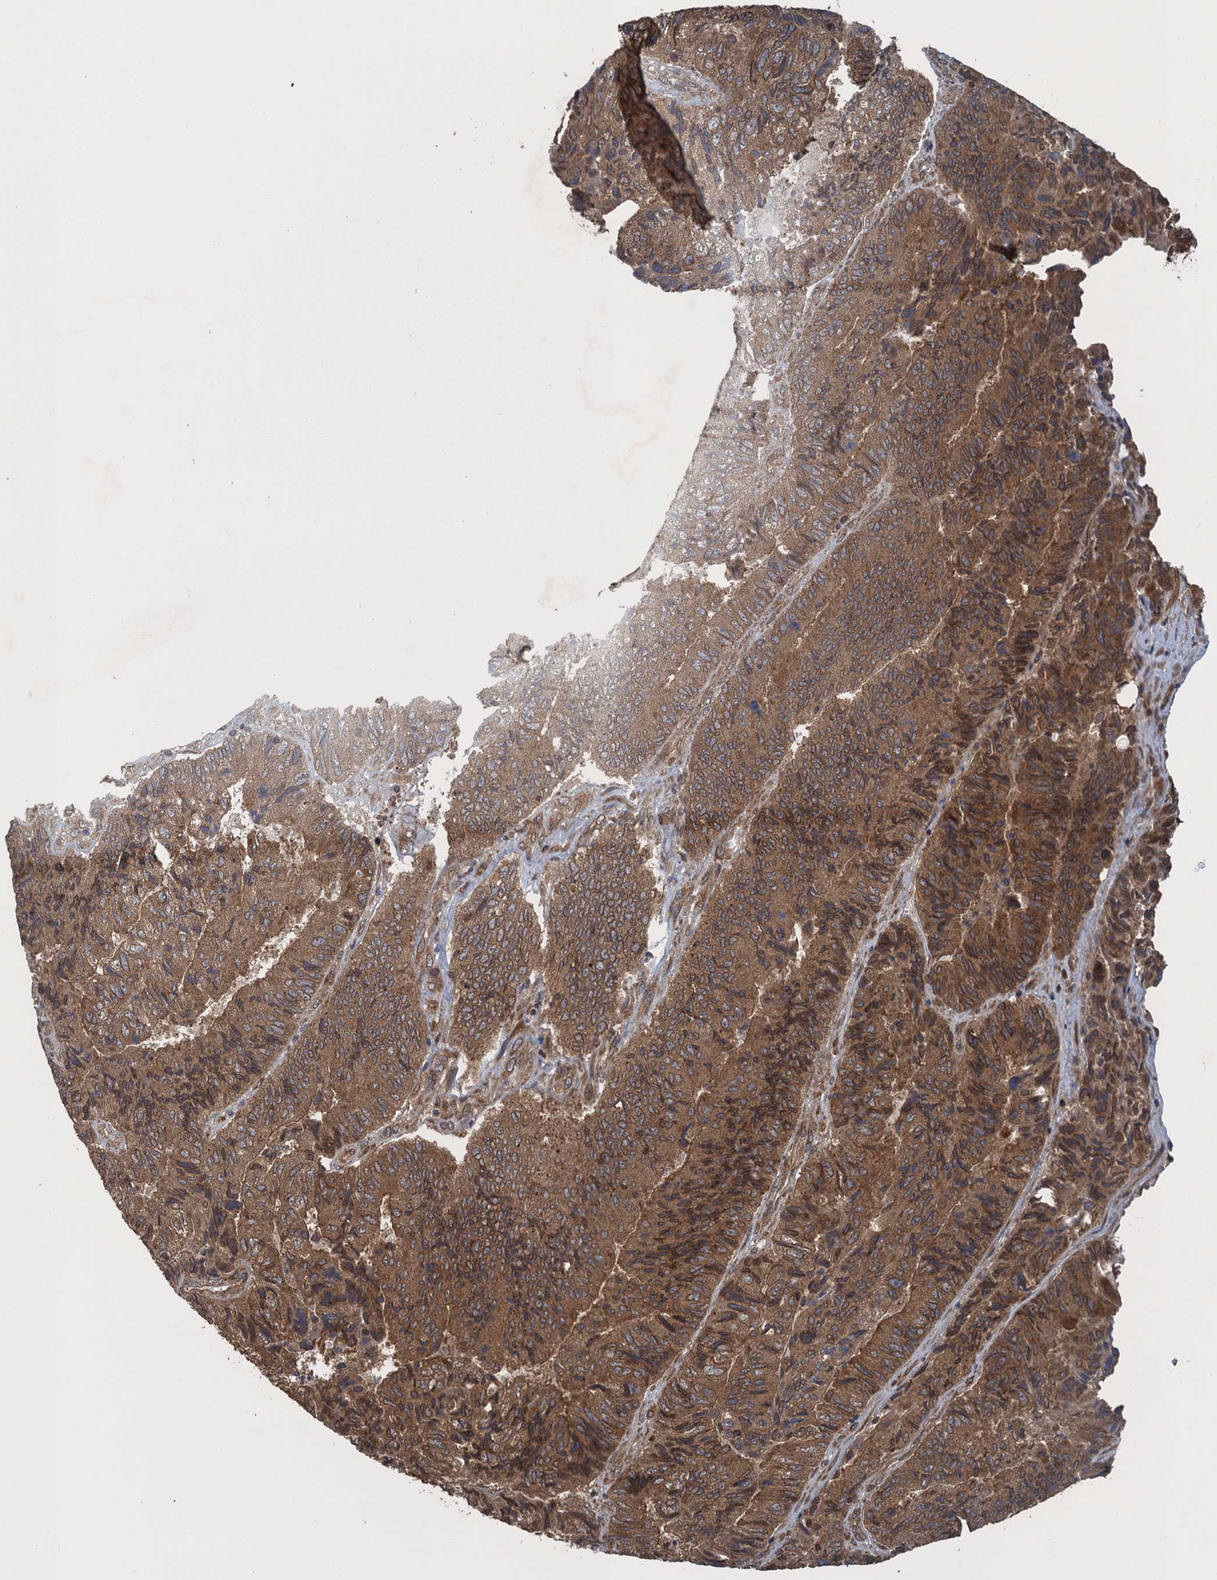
{"staining": {"intensity": "moderate", "quantity": ">75%", "location": "cytoplasmic/membranous,nuclear"}, "tissue": "colorectal cancer", "cell_type": "Tumor cells", "image_type": "cancer", "snomed": [{"axis": "morphology", "description": "Adenocarcinoma, NOS"}, {"axis": "topography", "description": "Colon"}], "caption": "Immunohistochemistry micrograph of colorectal cancer stained for a protein (brown), which reveals medium levels of moderate cytoplasmic/membranous and nuclear positivity in about >75% of tumor cells.", "gene": "GLE1", "patient": {"sex": "female", "age": 67}}